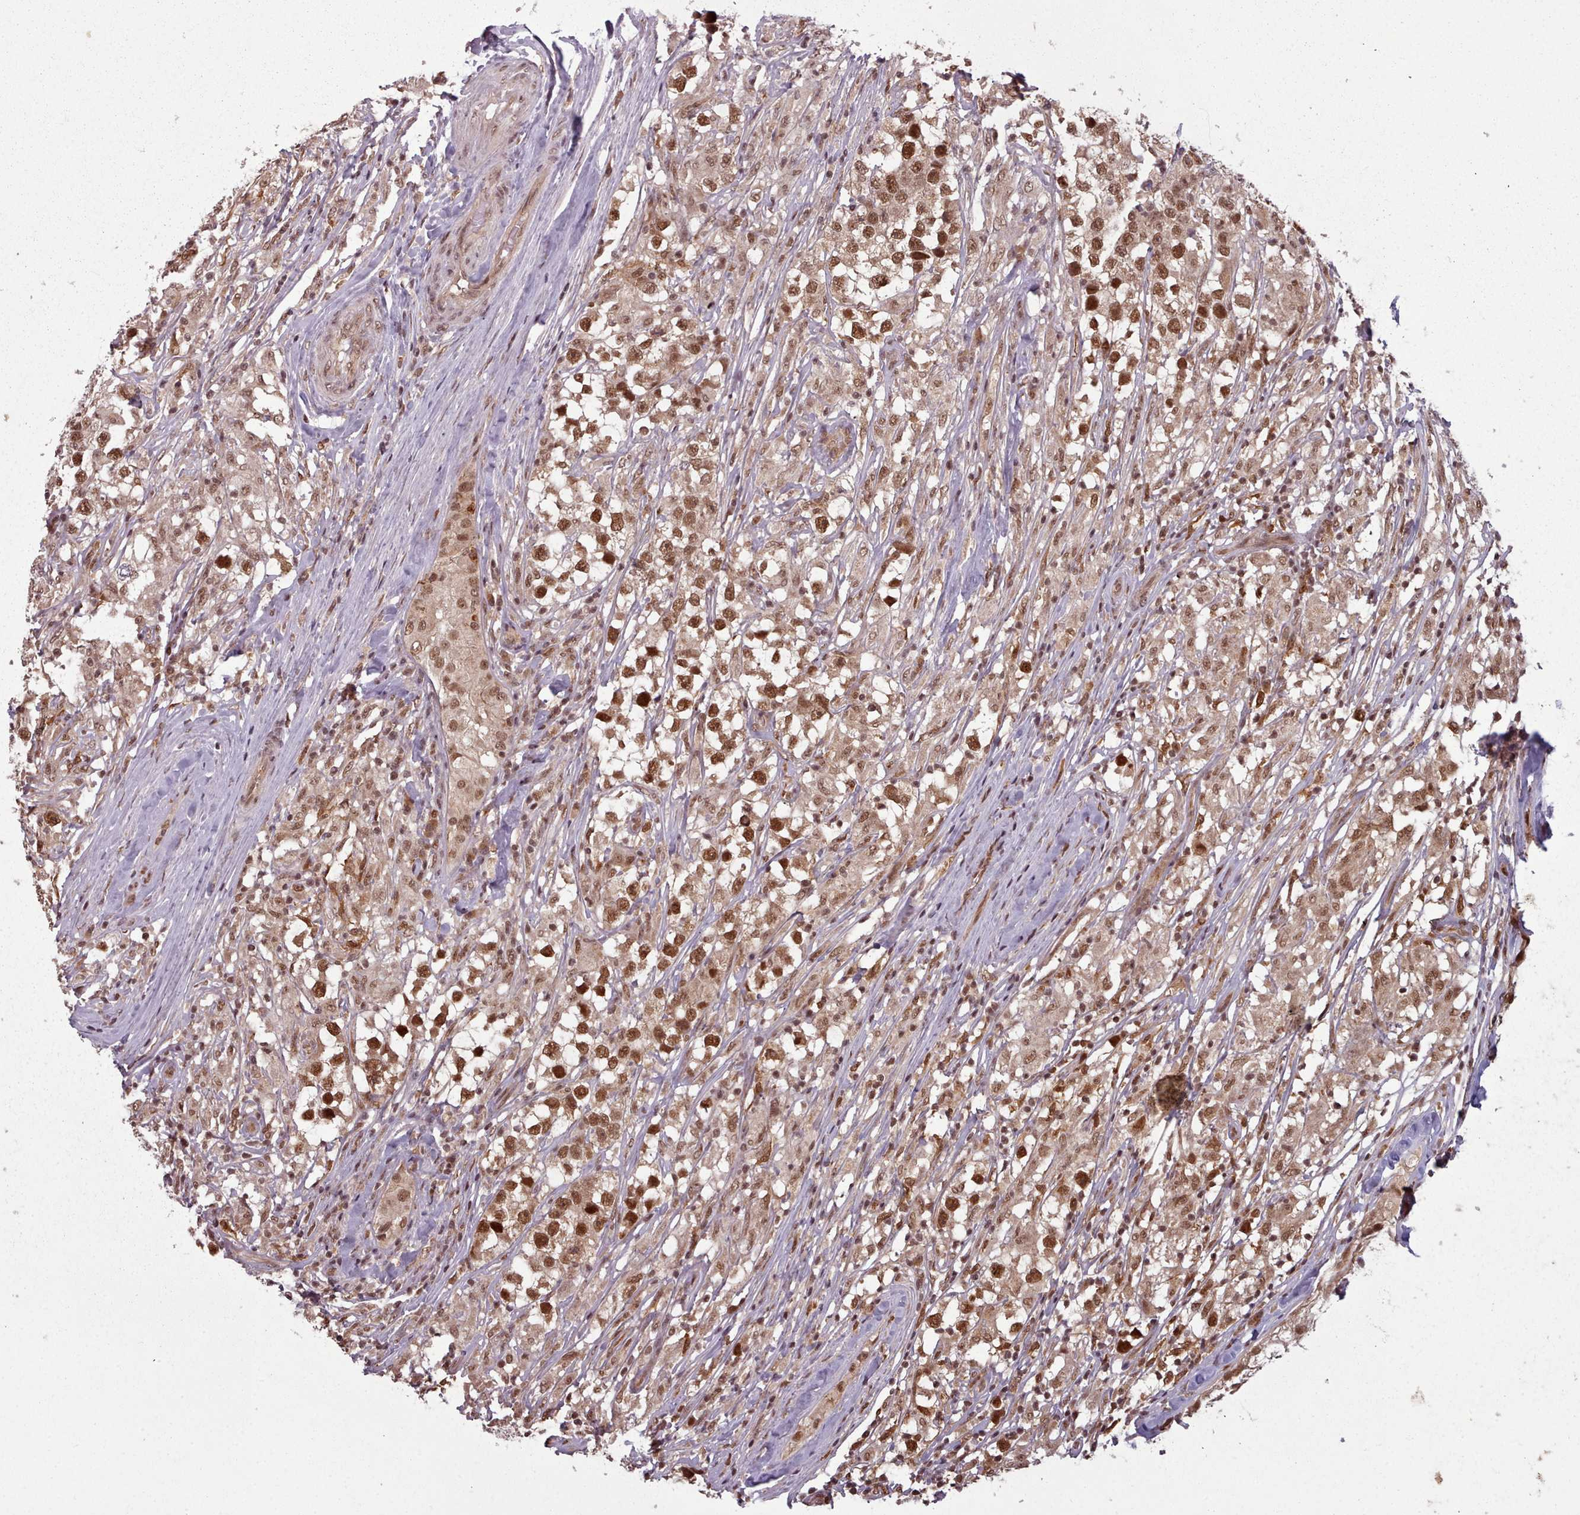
{"staining": {"intensity": "moderate", "quantity": ">75%", "location": "cytoplasmic/membranous,nuclear"}, "tissue": "testis cancer", "cell_type": "Tumor cells", "image_type": "cancer", "snomed": [{"axis": "morphology", "description": "Seminoma, NOS"}, {"axis": "topography", "description": "Testis"}], "caption": "IHC photomicrograph of testis cancer stained for a protein (brown), which demonstrates medium levels of moderate cytoplasmic/membranous and nuclear expression in about >75% of tumor cells.", "gene": "DHX8", "patient": {"sex": "male", "age": 46}}